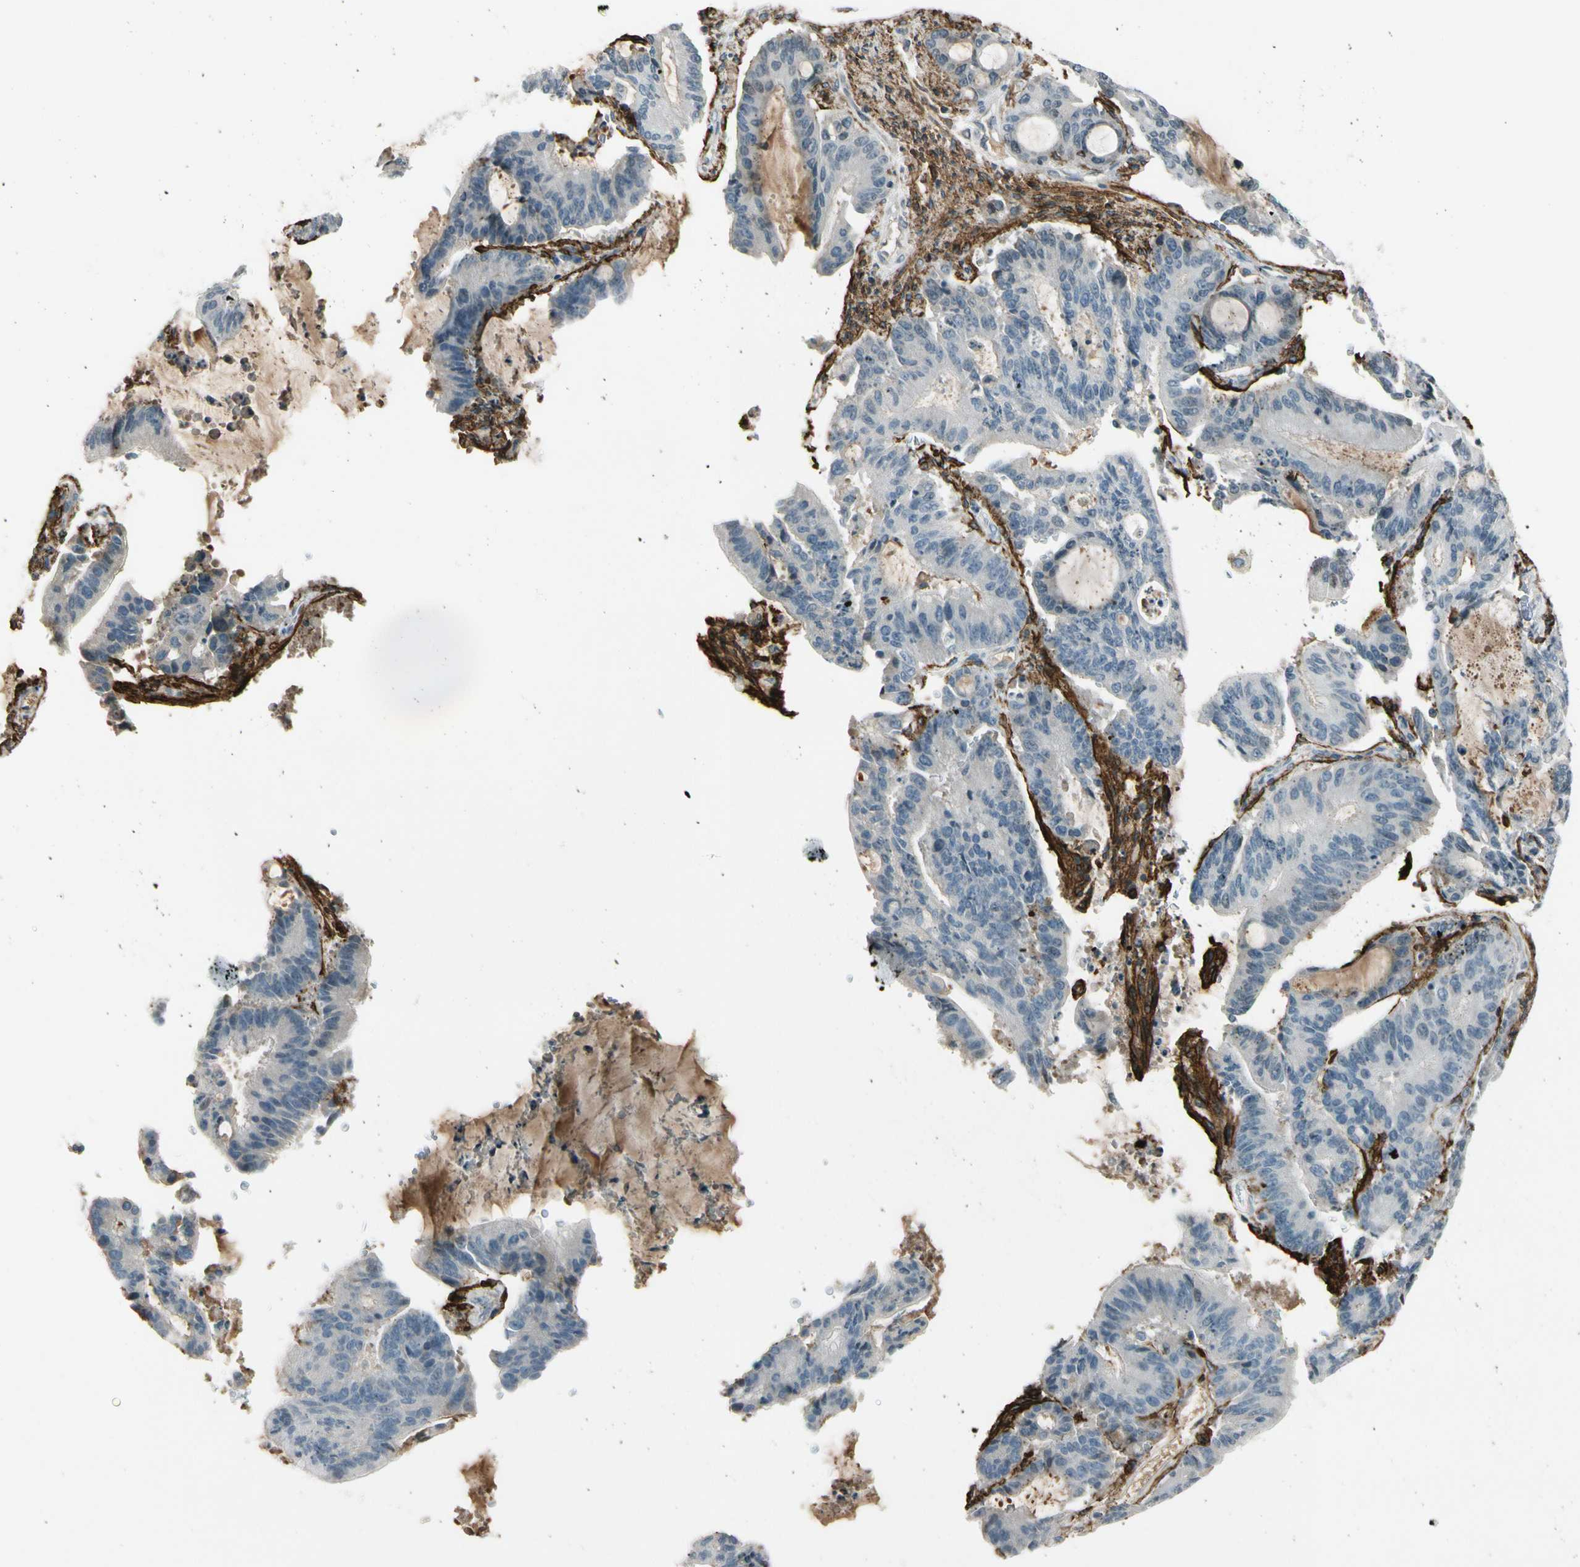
{"staining": {"intensity": "negative", "quantity": "none", "location": "none"}, "tissue": "liver cancer", "cell_type": "Tumor cells", "image_type": "cancer", "snomed": [{"axis": "morphology", "description": "Cholangiocarcinoma"}, {"axis": "topography", "description": "Liver"}], "caption": "This is a micrograph of immunohistochemistry staining of cholangiocarcinoma (liver), which shows no staining in tumor cells.", "gene": "PDPN", "patient": {"sex": "female", "age": 73}}